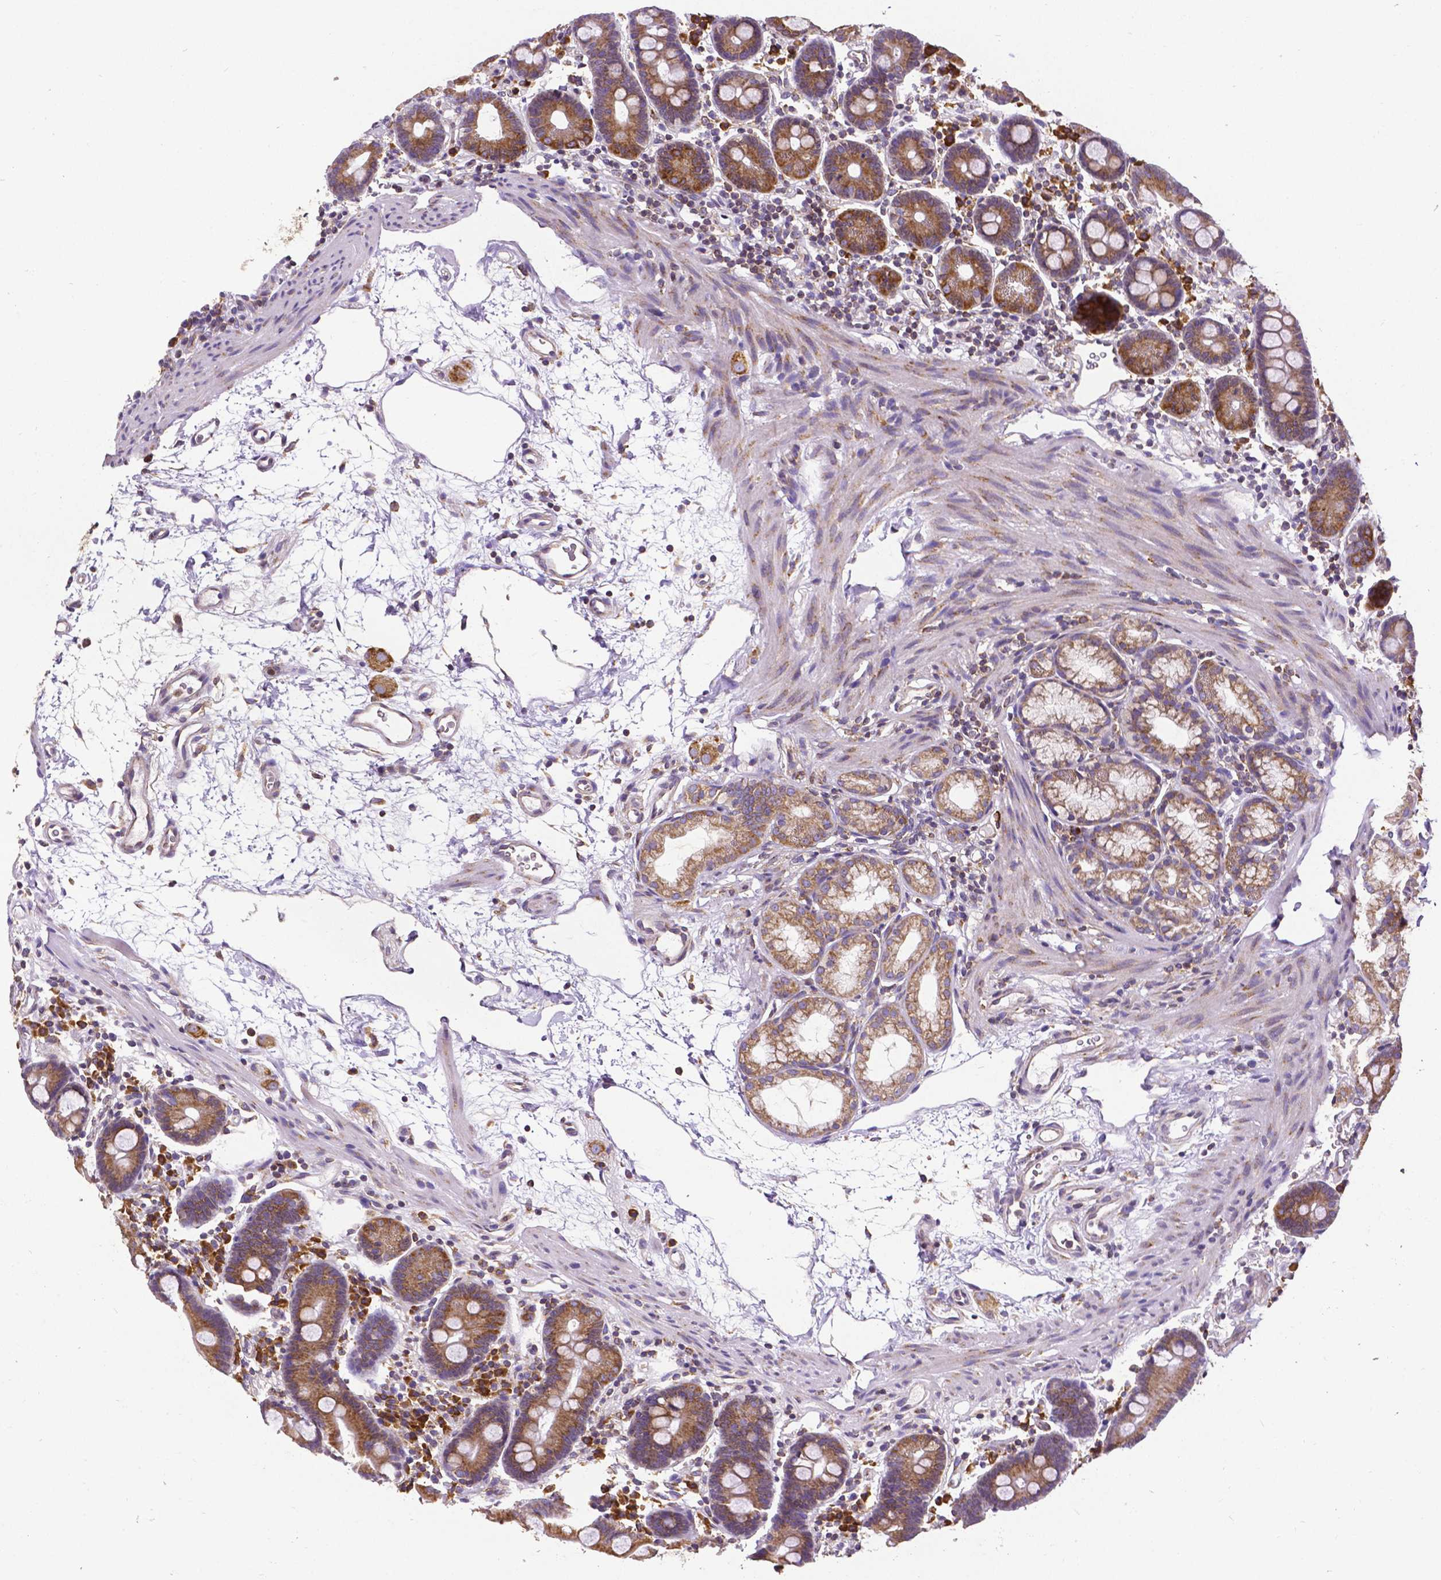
{"staining": {"intensity": "strong", "quantity": ">75%", "location": "cytoplasmic/membranous"}, "tissue": "duodenum", "cell_type": "Glandular cells", "image_type": "normal", "snomed": [{"axis": "morphology", "description": "Normal tissue, NOS"}, {"axis": "topography", "description": "Pancreas"}, {"axis": "topography", "description": "Duodenum"}], "caption": "Strong cytoplasmic/membranous positivity for a protein is appreciated in approximately >75% of glandular cells of normal duodenum using IHC.", "gene": "MTDH", "patient": {"sex": "male", "age": 59}}